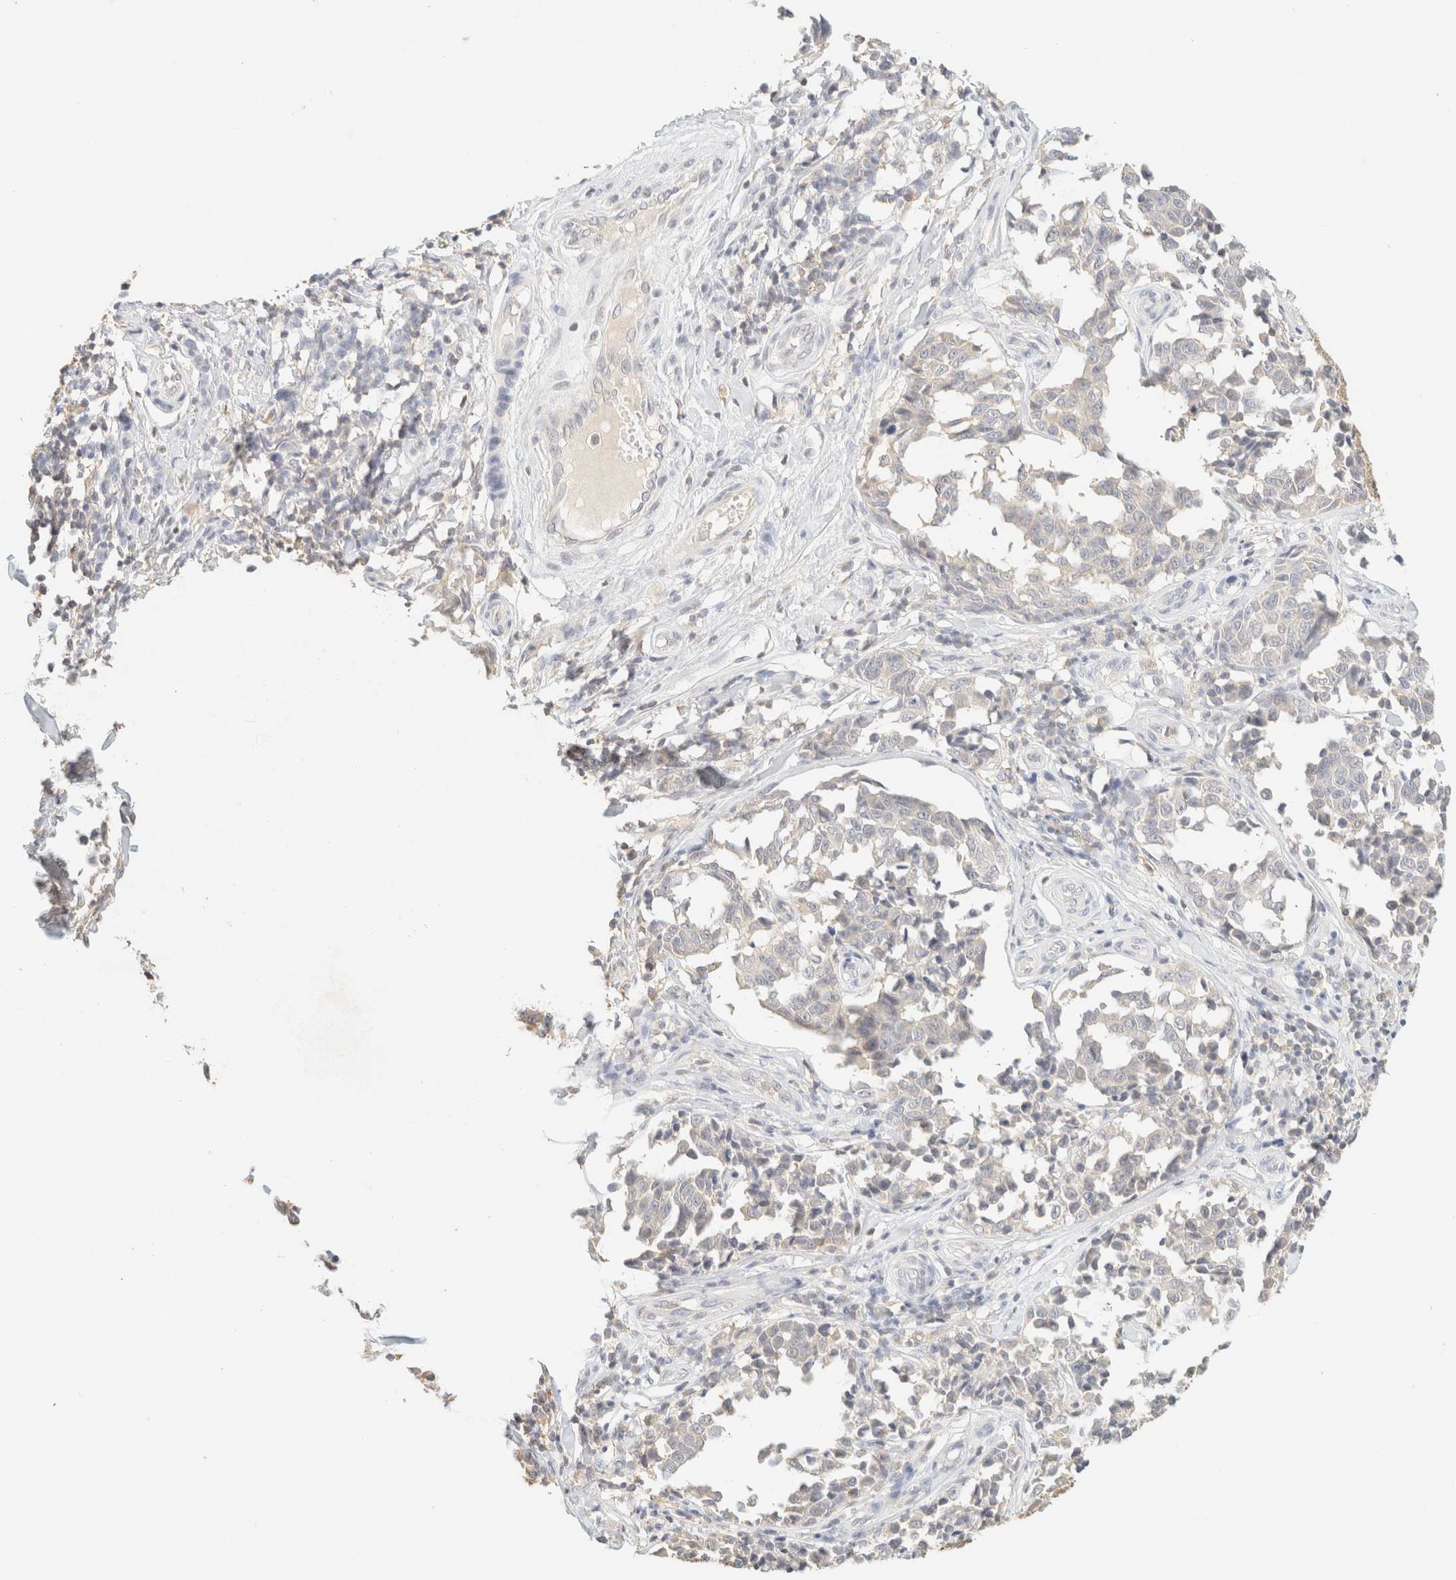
{"staining": {"intensity": "negative", "quantity": "none", "location": "none"}, "tissue": "melanoma", "cell_type": "Tumor cells", "image_type": "cancer", "snomed": [{"axis": "morphology", "description": "Malignant melanoma, NOS"}, {"axis": "topography", "description": "Skin"}], "caption": "An immunohistochemistry (IHC) image of malignant melanoma is shown. There is no staining in tumor cells of malignant melanoma.", "gene": "TIMD4", "patient": {"sex": "female", "age": 64}}